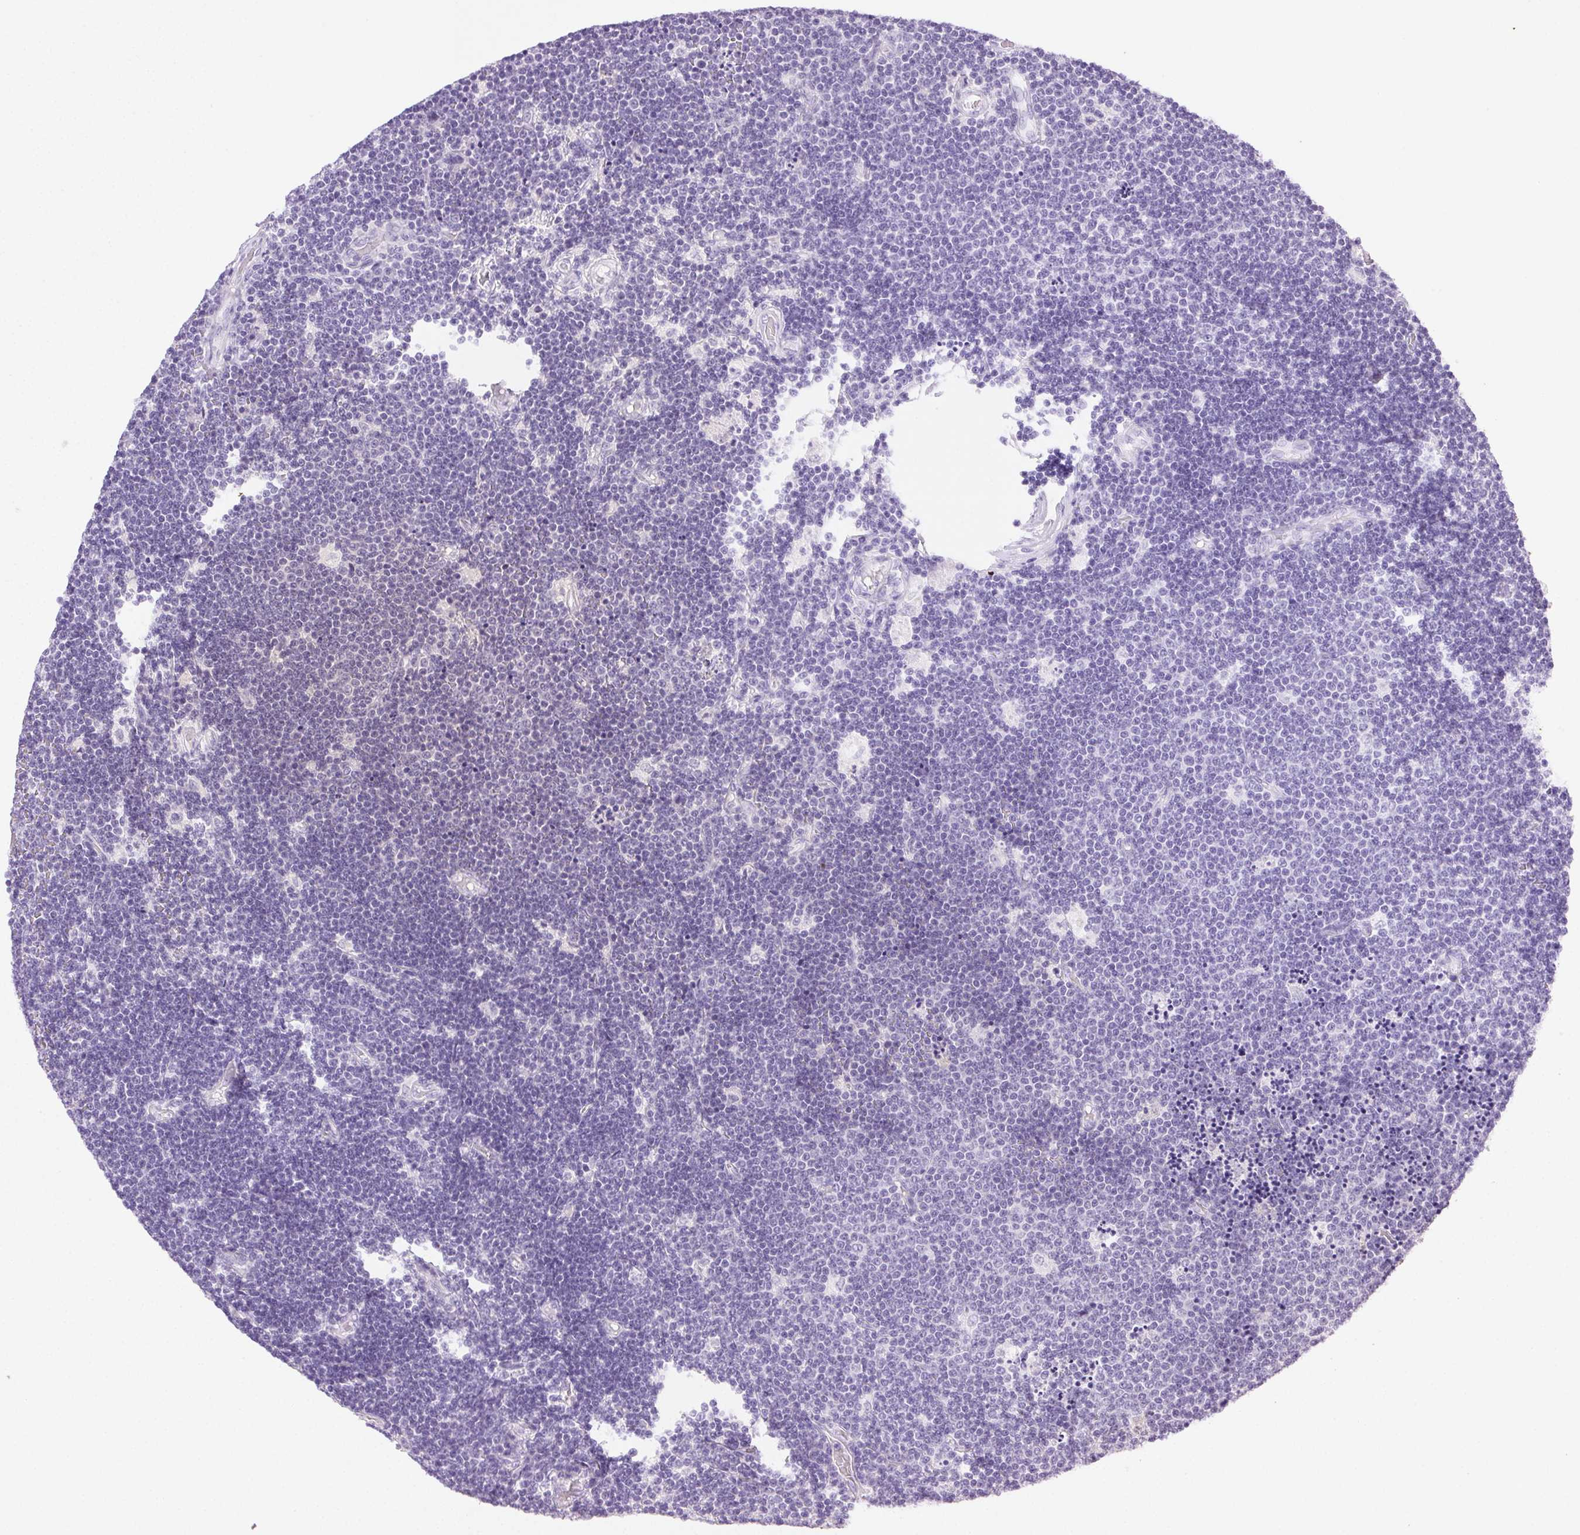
{"staining": {"intensity": "negative", "quantity": "none", "location": "none"}, "tissue": "lymphoma", "cell_type": "Tumor cells", "image_type": "cancer", "snomed": [{"axis": "morphology", "description": "Malignant lymphoma, non-Hodgkin's type, Low grade"}, {"axis": "topography", "description": "Brain"}], "caption": "A histopathology image of human lymphoma is negative for staining in tumor cells. Nuclei are stained in blue.", "gene": "CLDN10", "patient": {"sex": "female", "age": 66}}